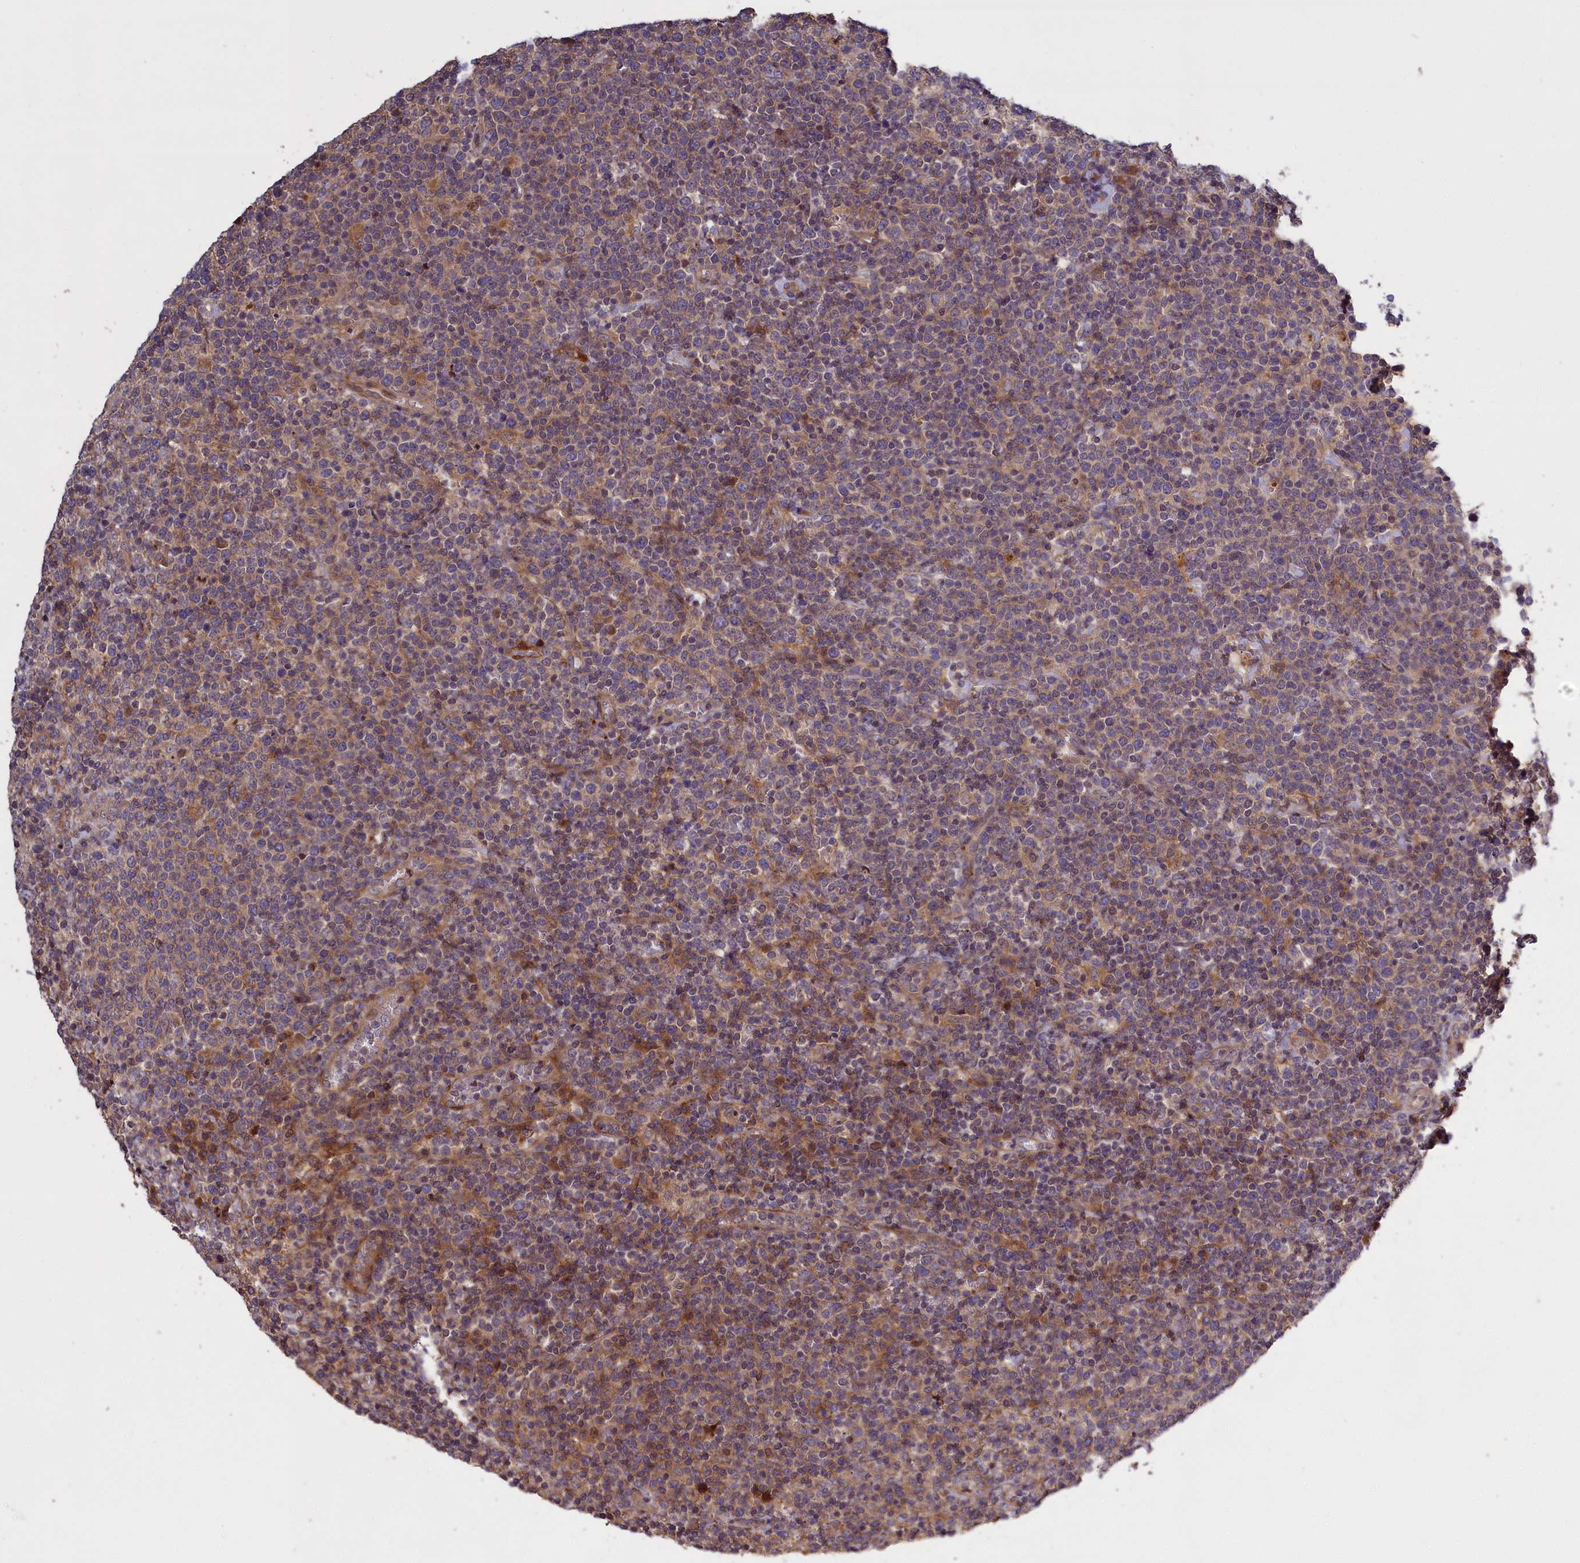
{"staining": {"intensity": "weak", "quantity": "<25%", "location": "cytoplasmic/membranous"}, "tissue": "lymphoma", "cell_type": "Tumor cells", "image_type": "cancer", "snomed": [{"axis": "morphology", "description": "Malignant lymphoma, non-Hodgkin's type, High grade"}, {"axis": "topography", "description": "Lymph node"}], "caption": "Immunohistochemical staining of lymphoma exhibits no significant expression in tumor cells.", "gene": "DENND1B", "patient": {"sex": "male", "age": 61}}